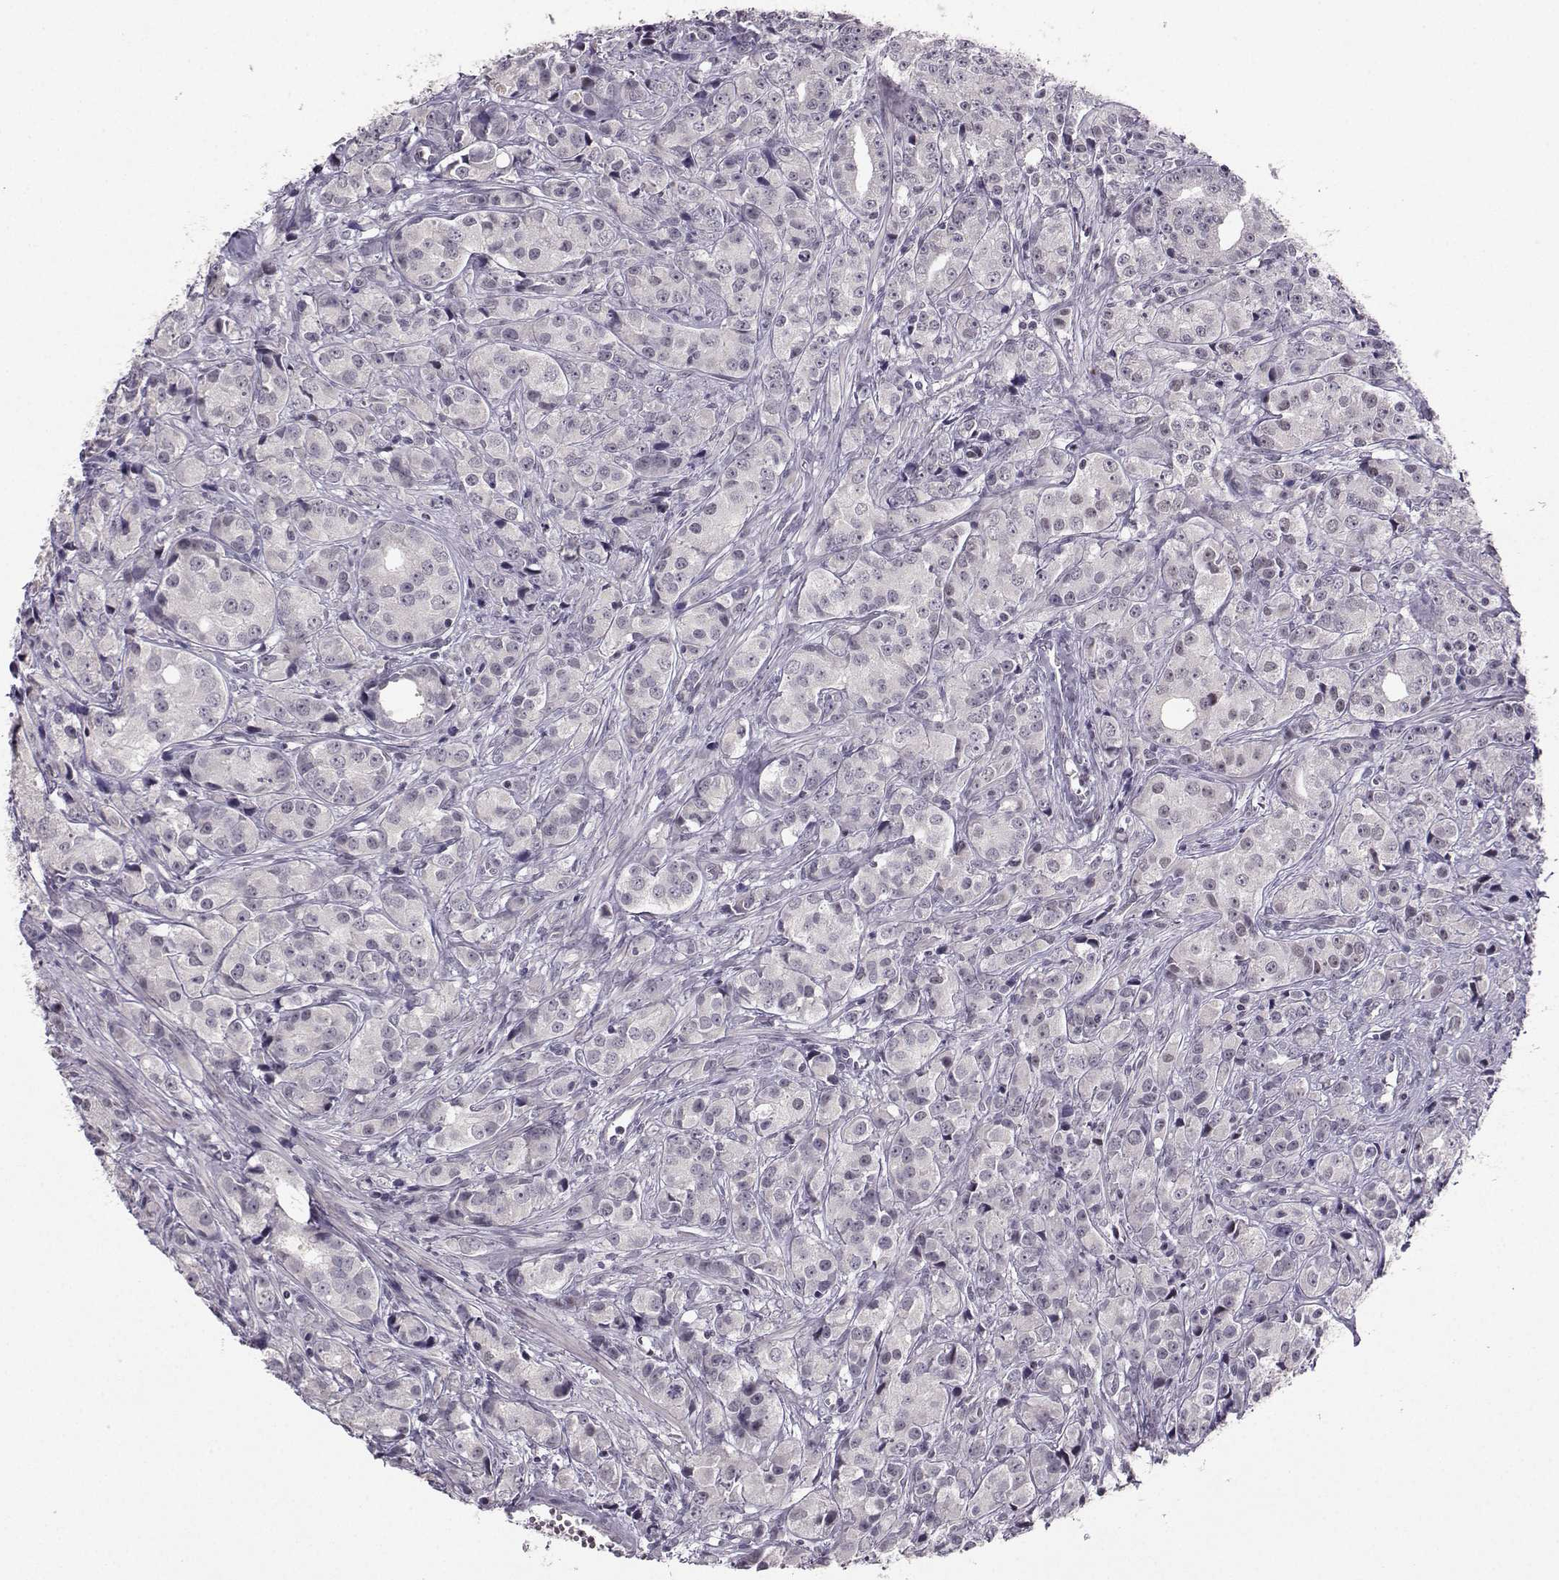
{"staining": {"intensity": "negative", "quantity": "none", "location": "none"}, "tissue": "prostate cancer", "cell_type": "Tumor cells", "image_type": "cancer", "snomed": [{"axis": "morphology", "description": "Adenocarcinoma, Medium grade"}, {"axis": "topography", "description": "Prostate"}], "caption": "An immunohistochemistry (IHC) image of prostate cancer is shown. There is no staining in tumor cells of prostate cancer.", "gene": "LIN28A", "patient": {"sex": "male", "age": 74}}